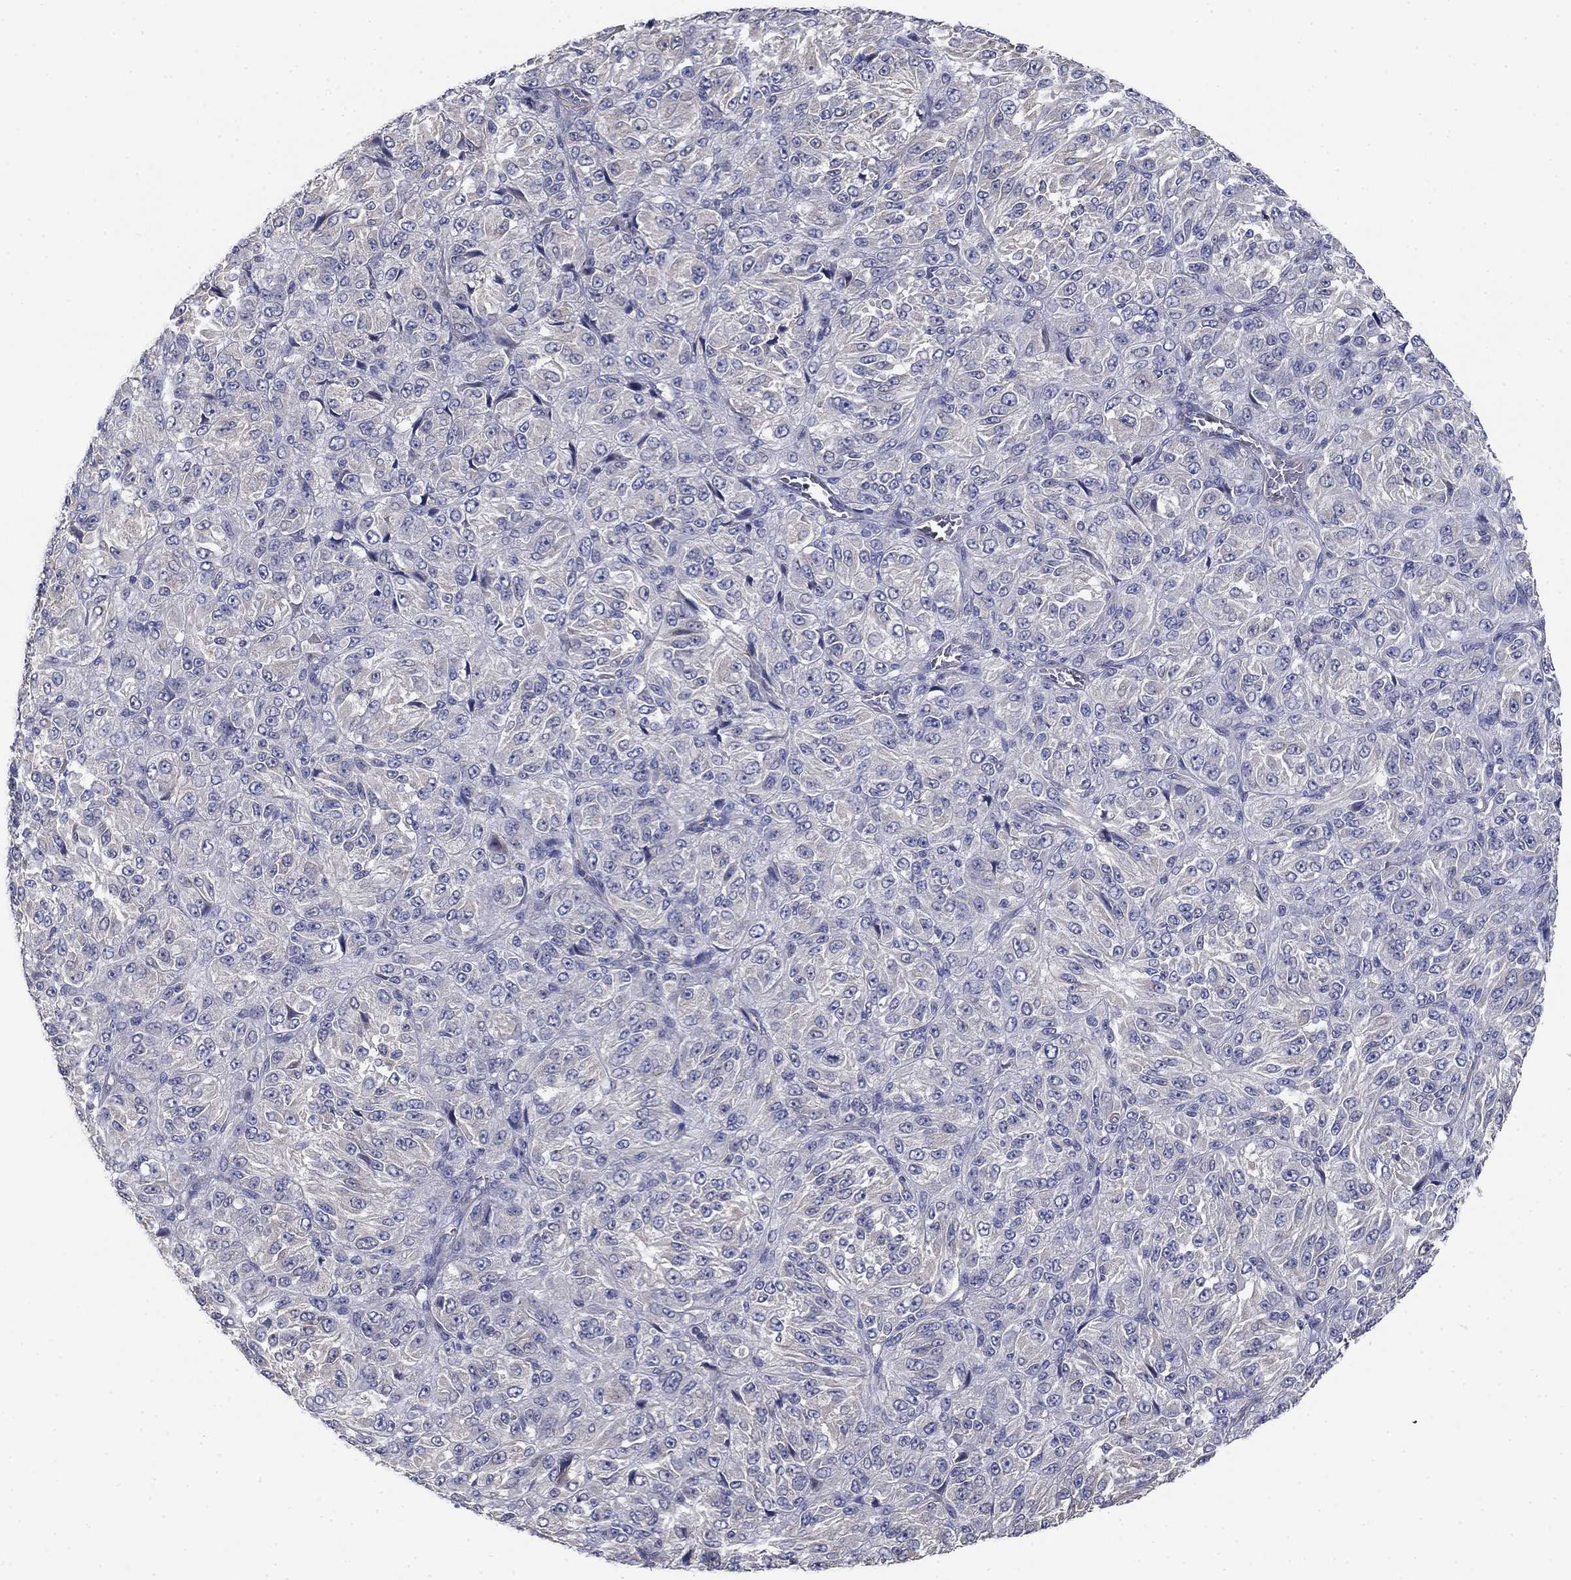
{"staining": {"intensity": "negative", "quantity": "none", "location": "none"}, "tissue": "melanoma", "cell_type": "Tumor cells", "image_type": "cancer", "snomed": [{"axis": "morphology", "description": "Malignant melanoma, Metastatic site"}, {"axis": "topography", "description": "Brain"}], "caption": "Immunohistochemistry (IHC) of melanoma reveals no positivity in tumor cells.", "gene": "GRK7", "patient": {"sex": "female", "age": 56}}